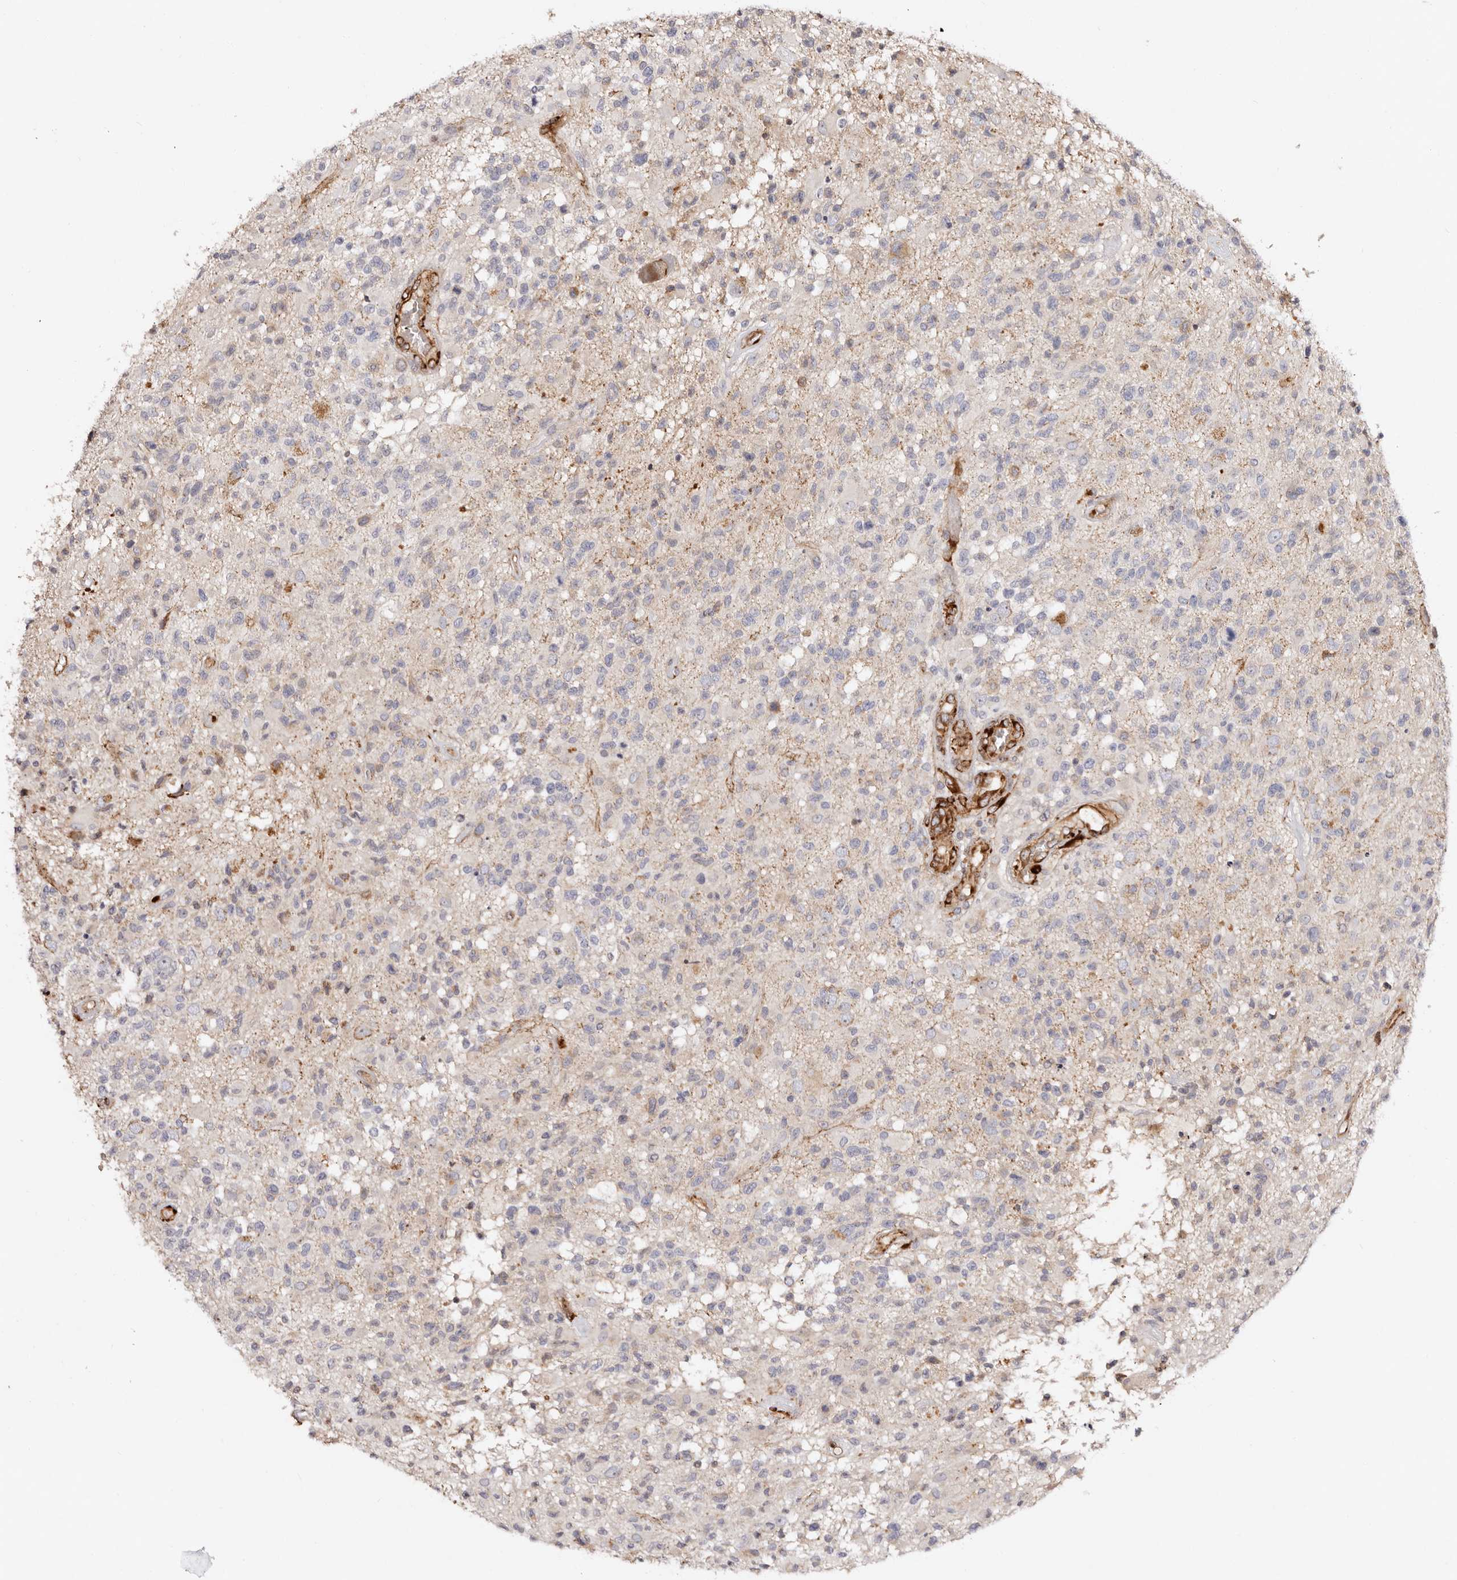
{"staining": {"intensity": "negative", "quantity": "none", "location": "none"}, "tissue": "glioma", "cell_type": "Tumor cells", "image_type": "cancer", "snomed": [{"axis": "morphology", "description": "Glioma, malignant, High grade"}, {"axis": "morphology", "description": "Glioblastoma, NOS"}, {"axis": "topography", "description": "Brain"}], "caption": "Immunohistochemistry image of neoplastic tissue: glioma stained with DAB exhibits no significant protein expression in tumor cells.", "gene": "SERPINH1", "patient": {"sex": "male", "age": 60}}